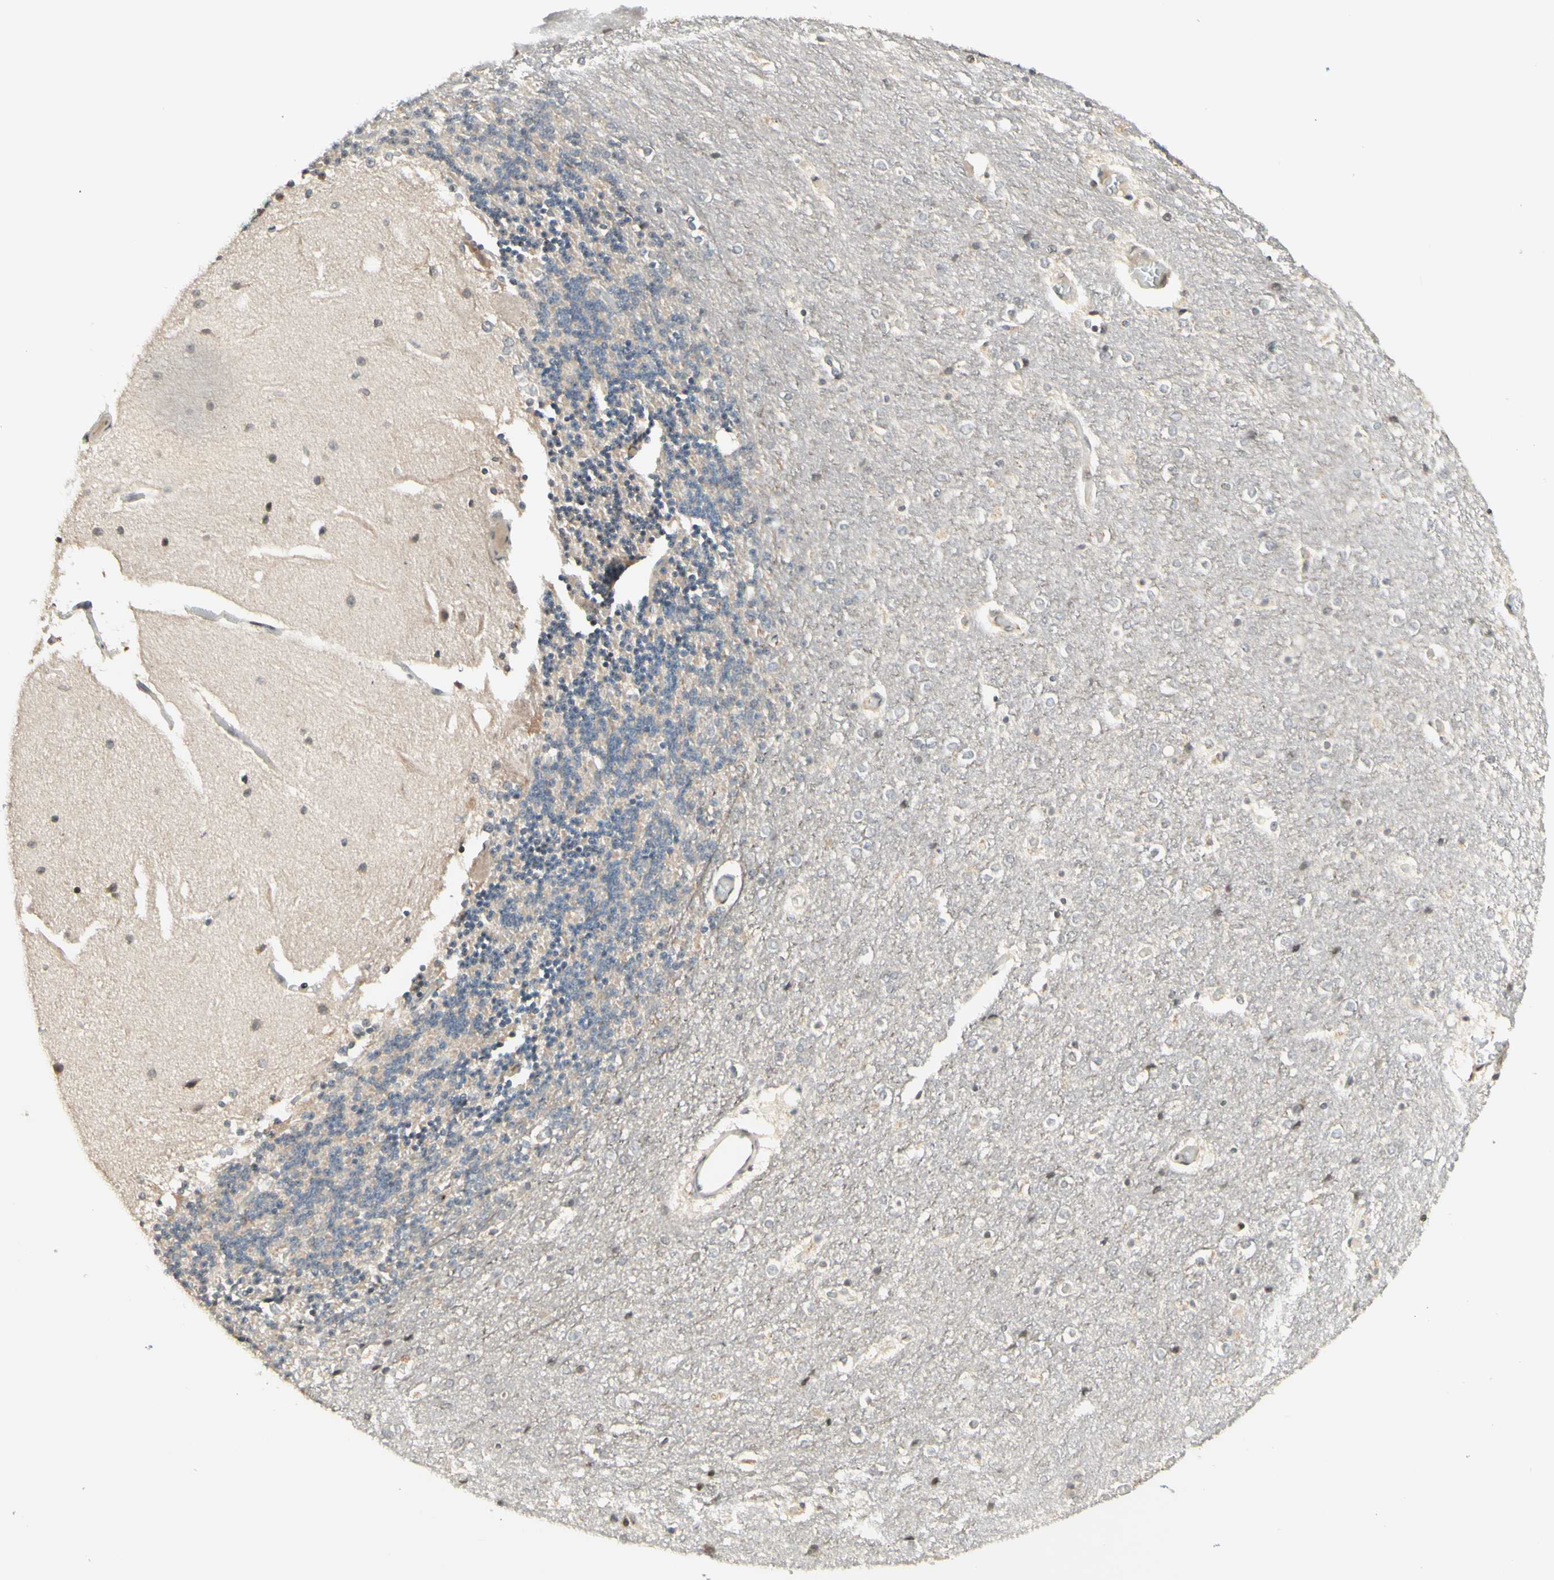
{"staining": {"intensity": "negative", "quantity": "none", "location": "none"}, "tissue": "cerebellum", "cell_type": "Cells in granular layer", "image_type": "normal", "snomed": [{"axis": "morphology", "description": "Normal tissue, NOS"}, {"axis": "topography", "description": "Cerebellum"}], "caption": "Immunohistochemistry photomicrograph of benign cerebellum stained for a protein (brown), which demonstrates no staining in cells in granular layer.", "gene": "ZW10", "patient": {"sex": "female", "age": 54}}